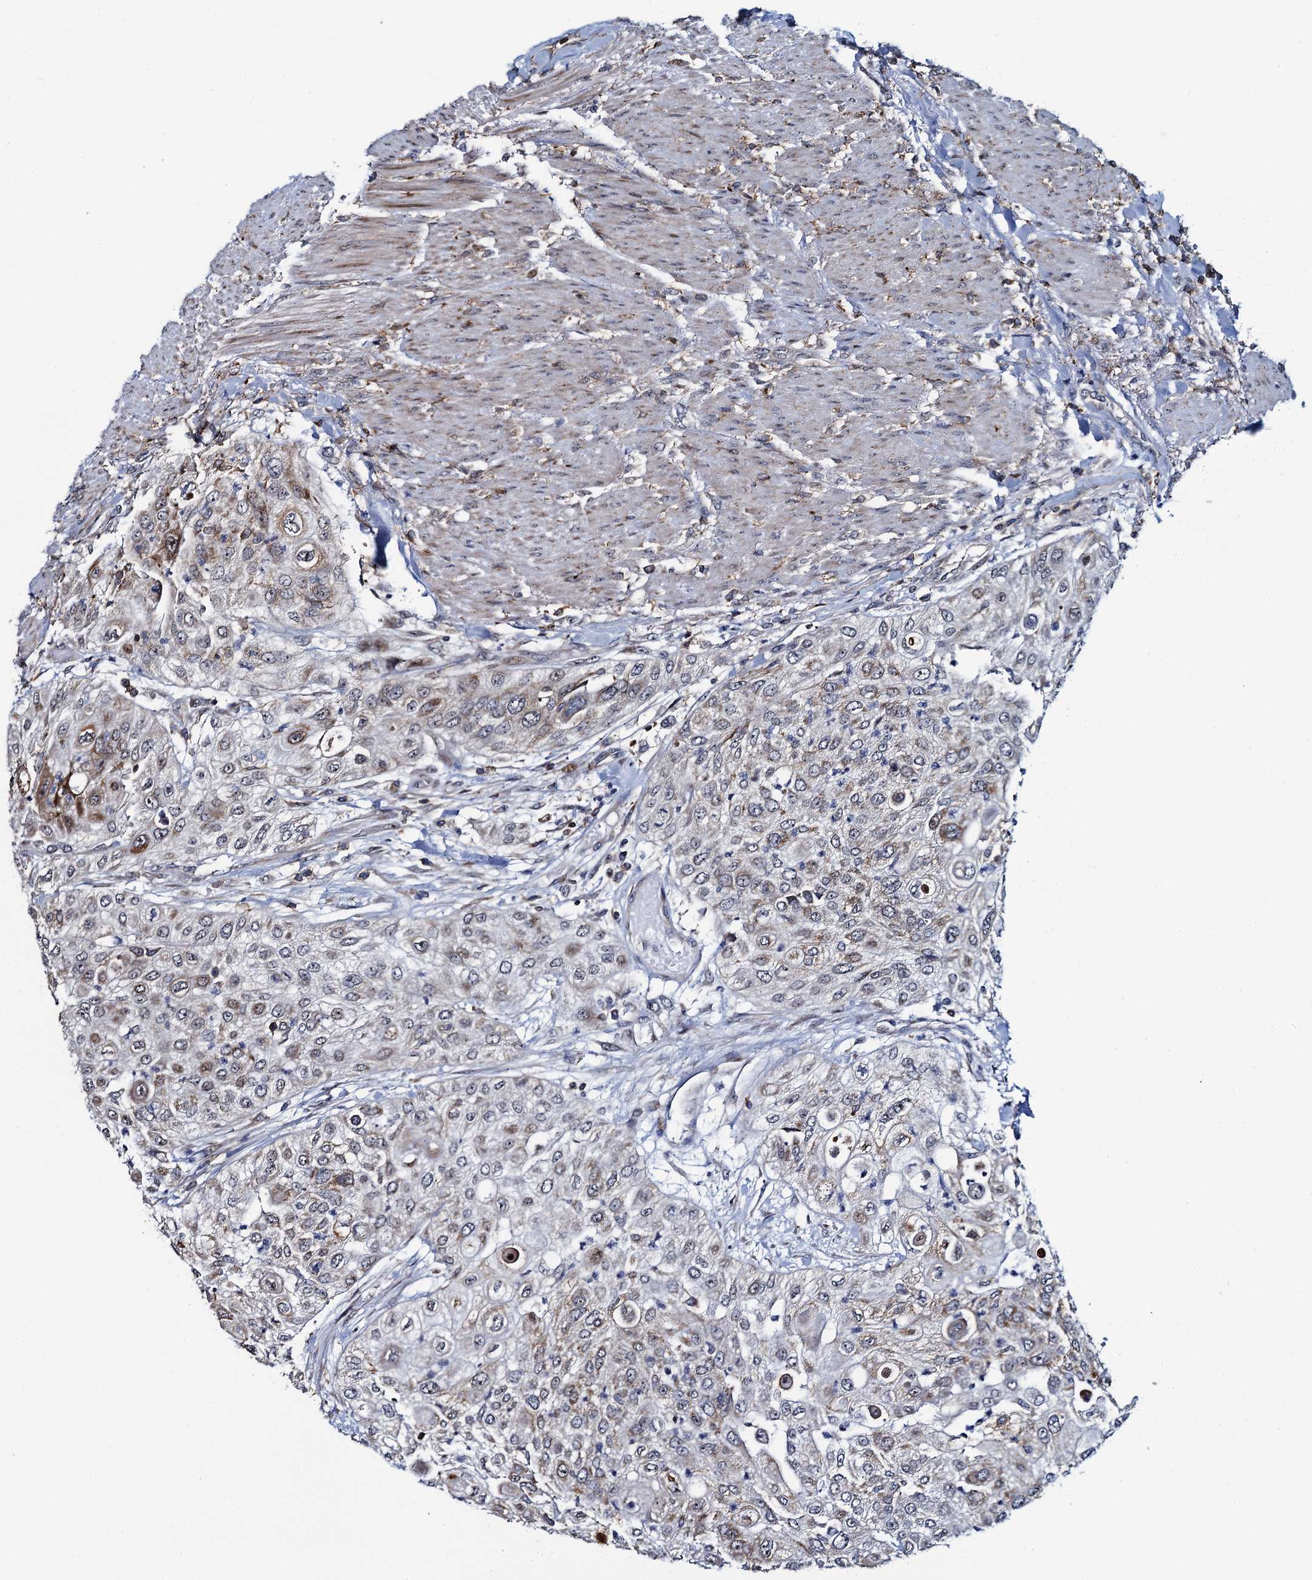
{"staining": {"intensity": "weak", "quantity": "<25%", "location": "cytoplasmic/membranous"}, "tissue": "urothelial cancer", "cell_type": "Tumor cells", "image_type": "cancer", "snomed": [{"axis": "morphology", "description": "Urothelial carcinoma, High grade"}, {"axis": "topography", "description": "Urinary bladder"}], "caption": "This image is of urothelial cancer stained with immunohistochemistry (IHC) to label a protein in brown with the nuclei are counter-stained blue. There is no staining in tumor cells. (Brightfield microscopy of DAB immunohistochemistry at high magnification).", "gene": "CCDC102A", "patient": {"sex": "female", "age": 79}}